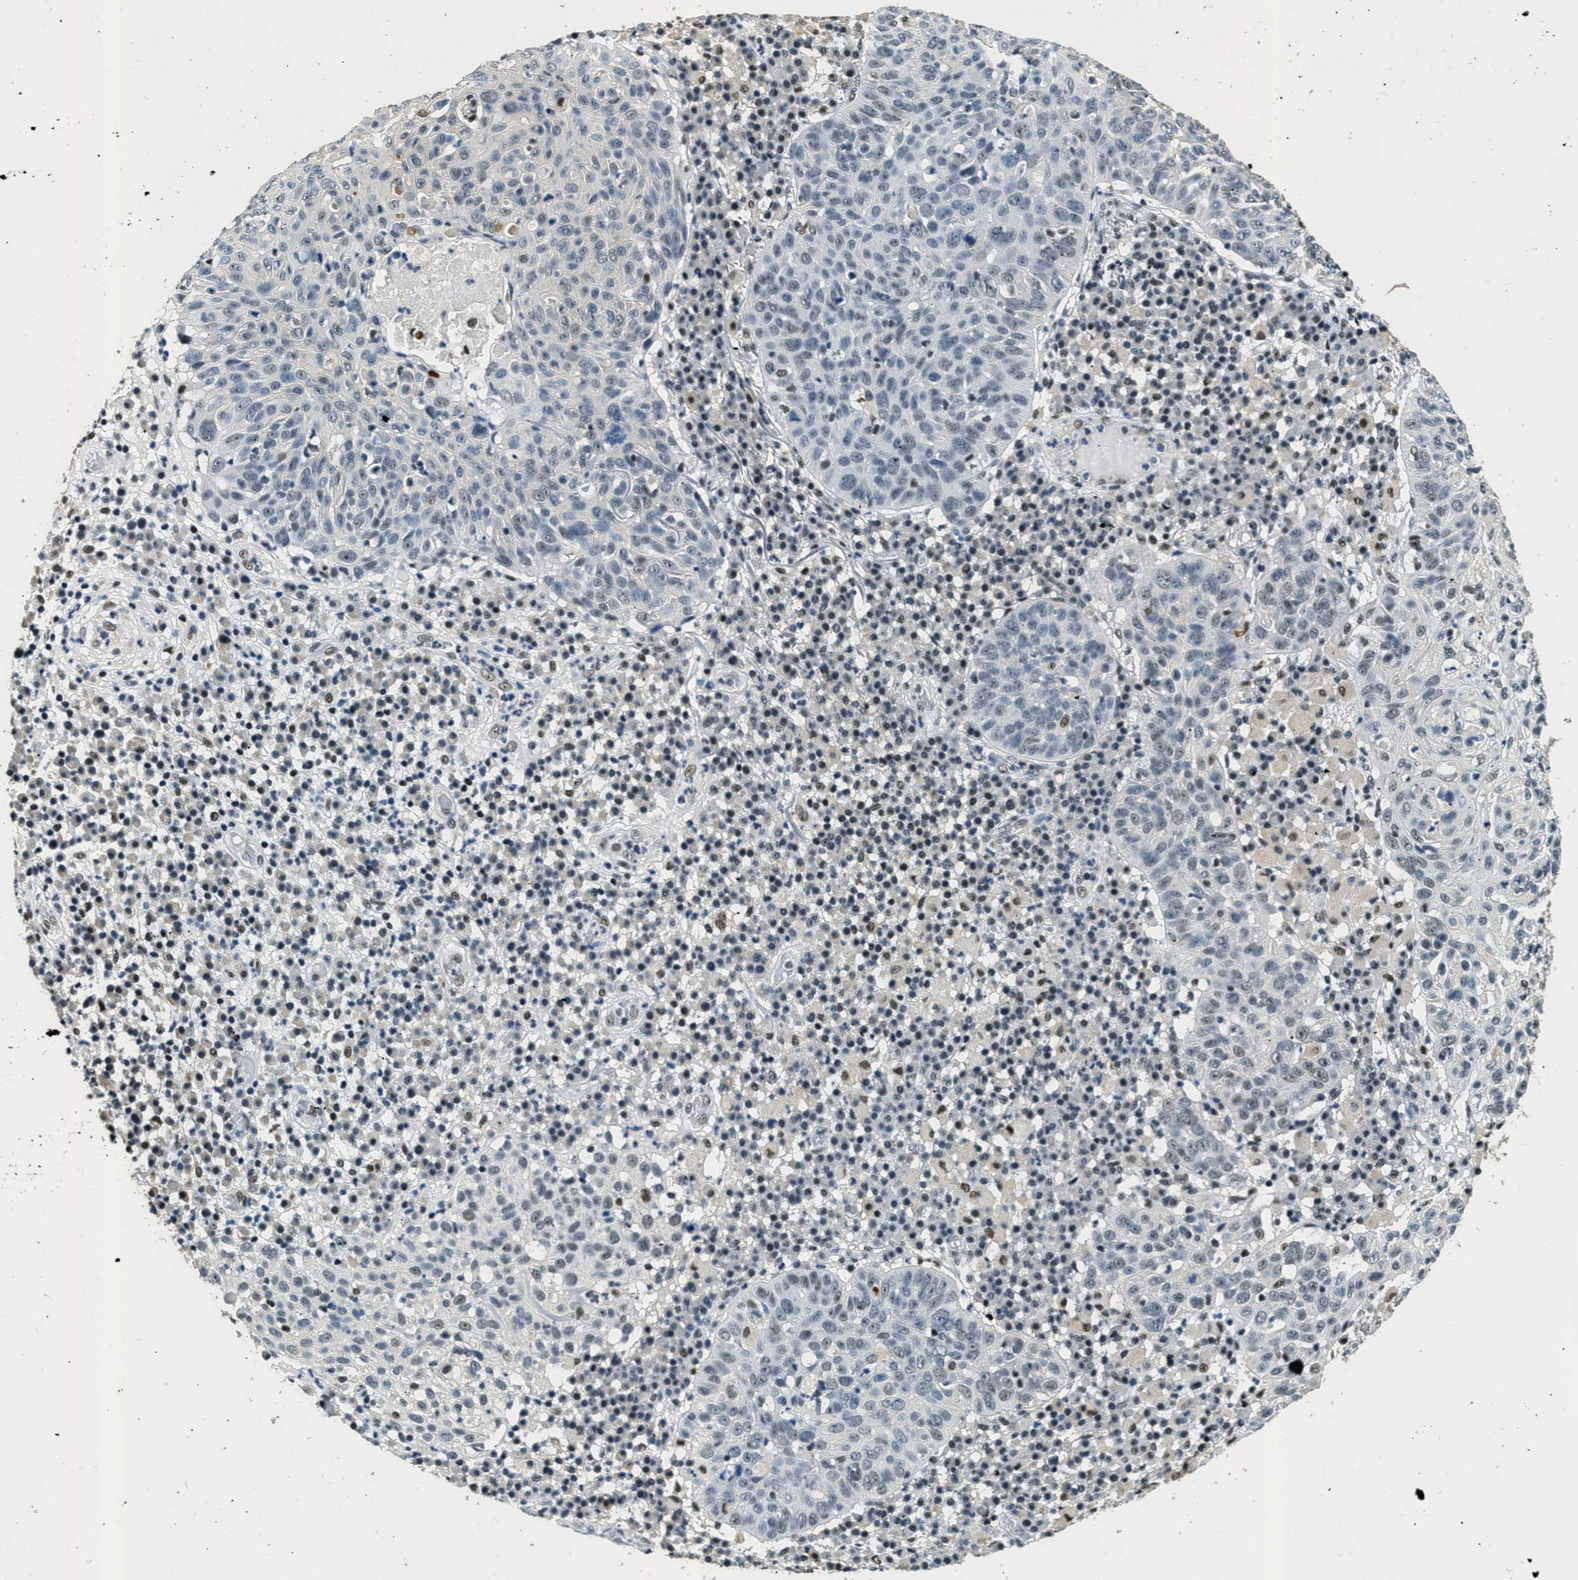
{"staining": {"intensity": "weak", "quantity": "<25%", "location": "nuclear"}, "tissue": "skin cancer", "cell_type": "Tumor cells", "image_type": "cancer", "snomed": [{"axis": "morphology", "description": "Squamous cell carcinoma in situ, NOS"}, {"axis": "morphology", "description": "Squamous cell carcinoma, NOS"}, {"axis": "topography", "description": "Skin"}], "caption": "An IHC image of squamous cell carcinoma (skin) is shown. There is no staining in tumor cells of squamous cell carcinoma (skin).", "gene": "SSB", "patient": {"sex": "male", "age": 93}}